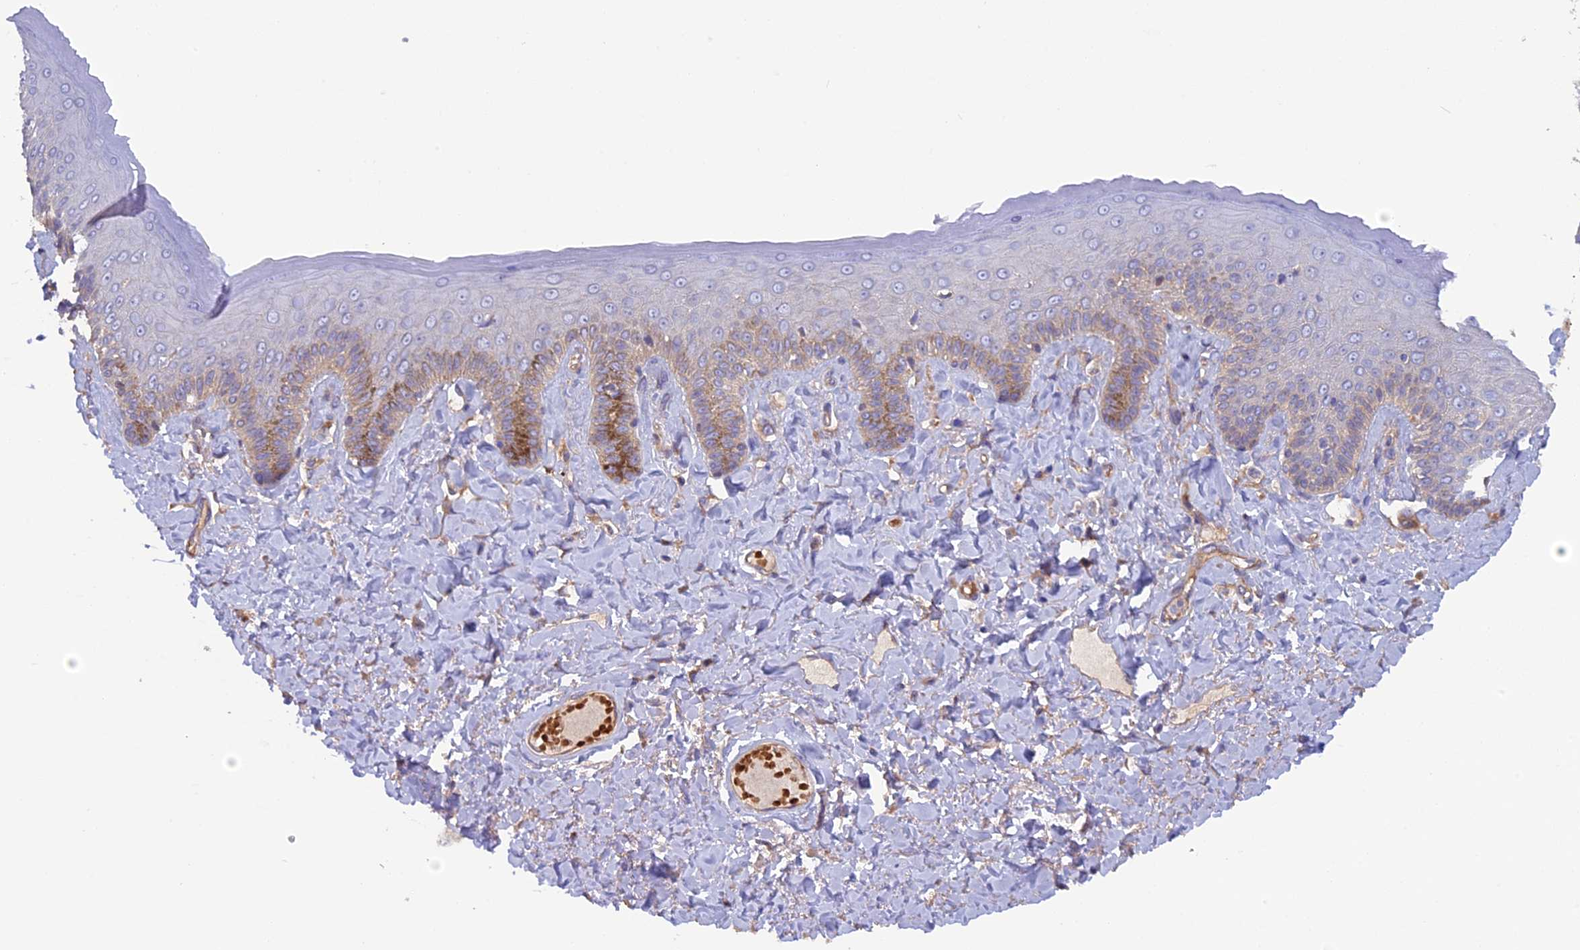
{"staining": {"intensity": "moderate", "quantity": "<25%", "location": "cytoplasmic/membranous"}, "tissue": "skin", "cell_type": "Epidermal cells", "image_type": "normal", "snomed": [{"axis": "morphology", "description": "Normal tissue, NOS"}, {"axis": "topography", "description": "Anal"}], "caption": "IHC micrograph of normal skin: human skin stained using IHC displays low levels of moderate protein expression localized specifically in the cytoplasmic/membranous of epidermal cells, appearing as a cytoplasmic/membranous brown color.", "gene": "DUS3L", "patient": {"sex": "male", "age": 69}}